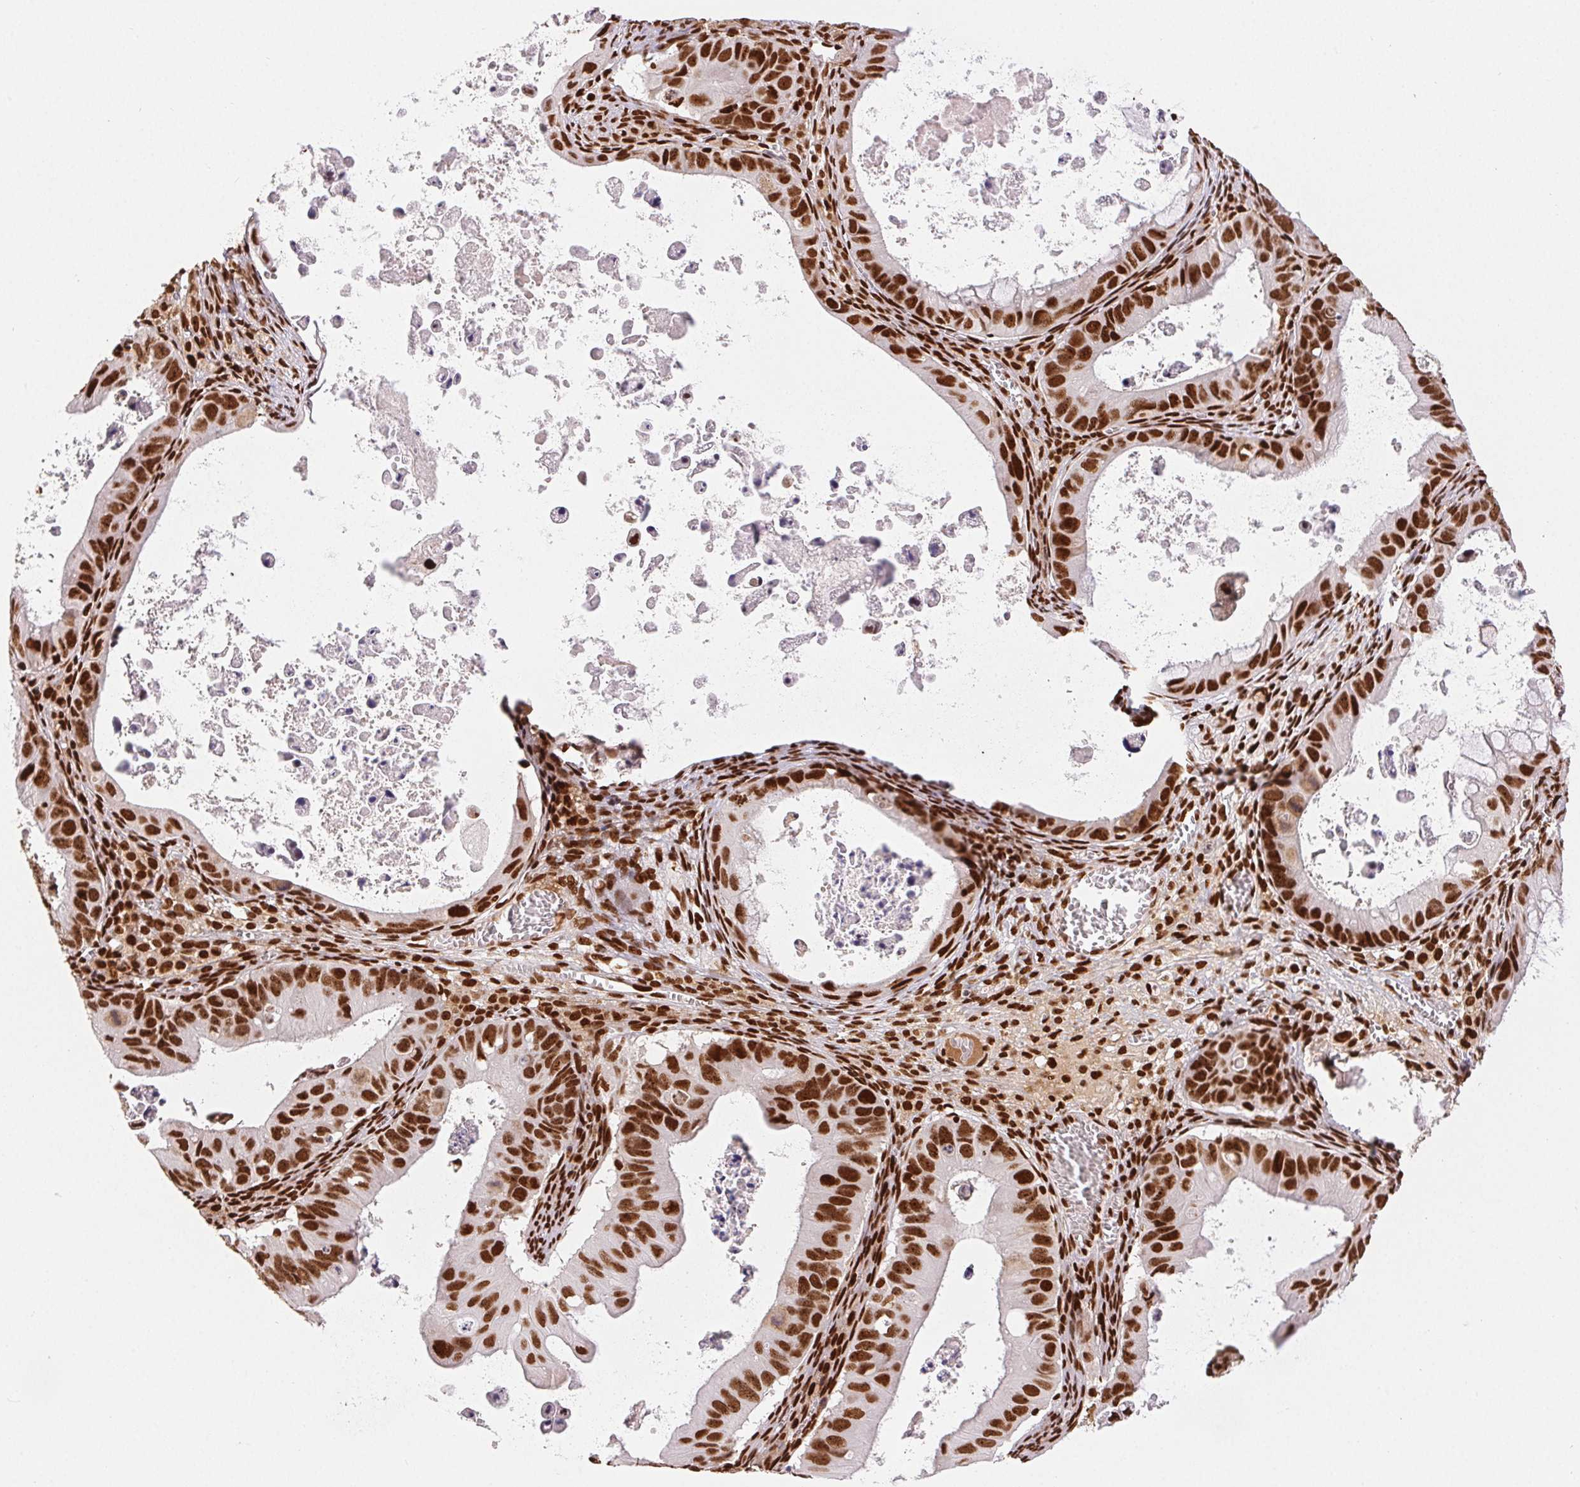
{"staining": {"intensity": "strong", "quantity": ">75%", "location": "nuclear"}, "tissue": "ovarian cancer", "cell_type": "Tumor cells", "image_type": "cancer", "snomed": [{"axis": "morphology", "description": "Cystadenocarcinoma, mucinous, NOS"}, {"axis": "topography", "description": "Ovary"}], "caption": "Ovarian cancer stained with a protein marker reveals strong staining in tumor cells.", "gene": "ZNF80", "patient": {"sex": "female", "age": 64}}